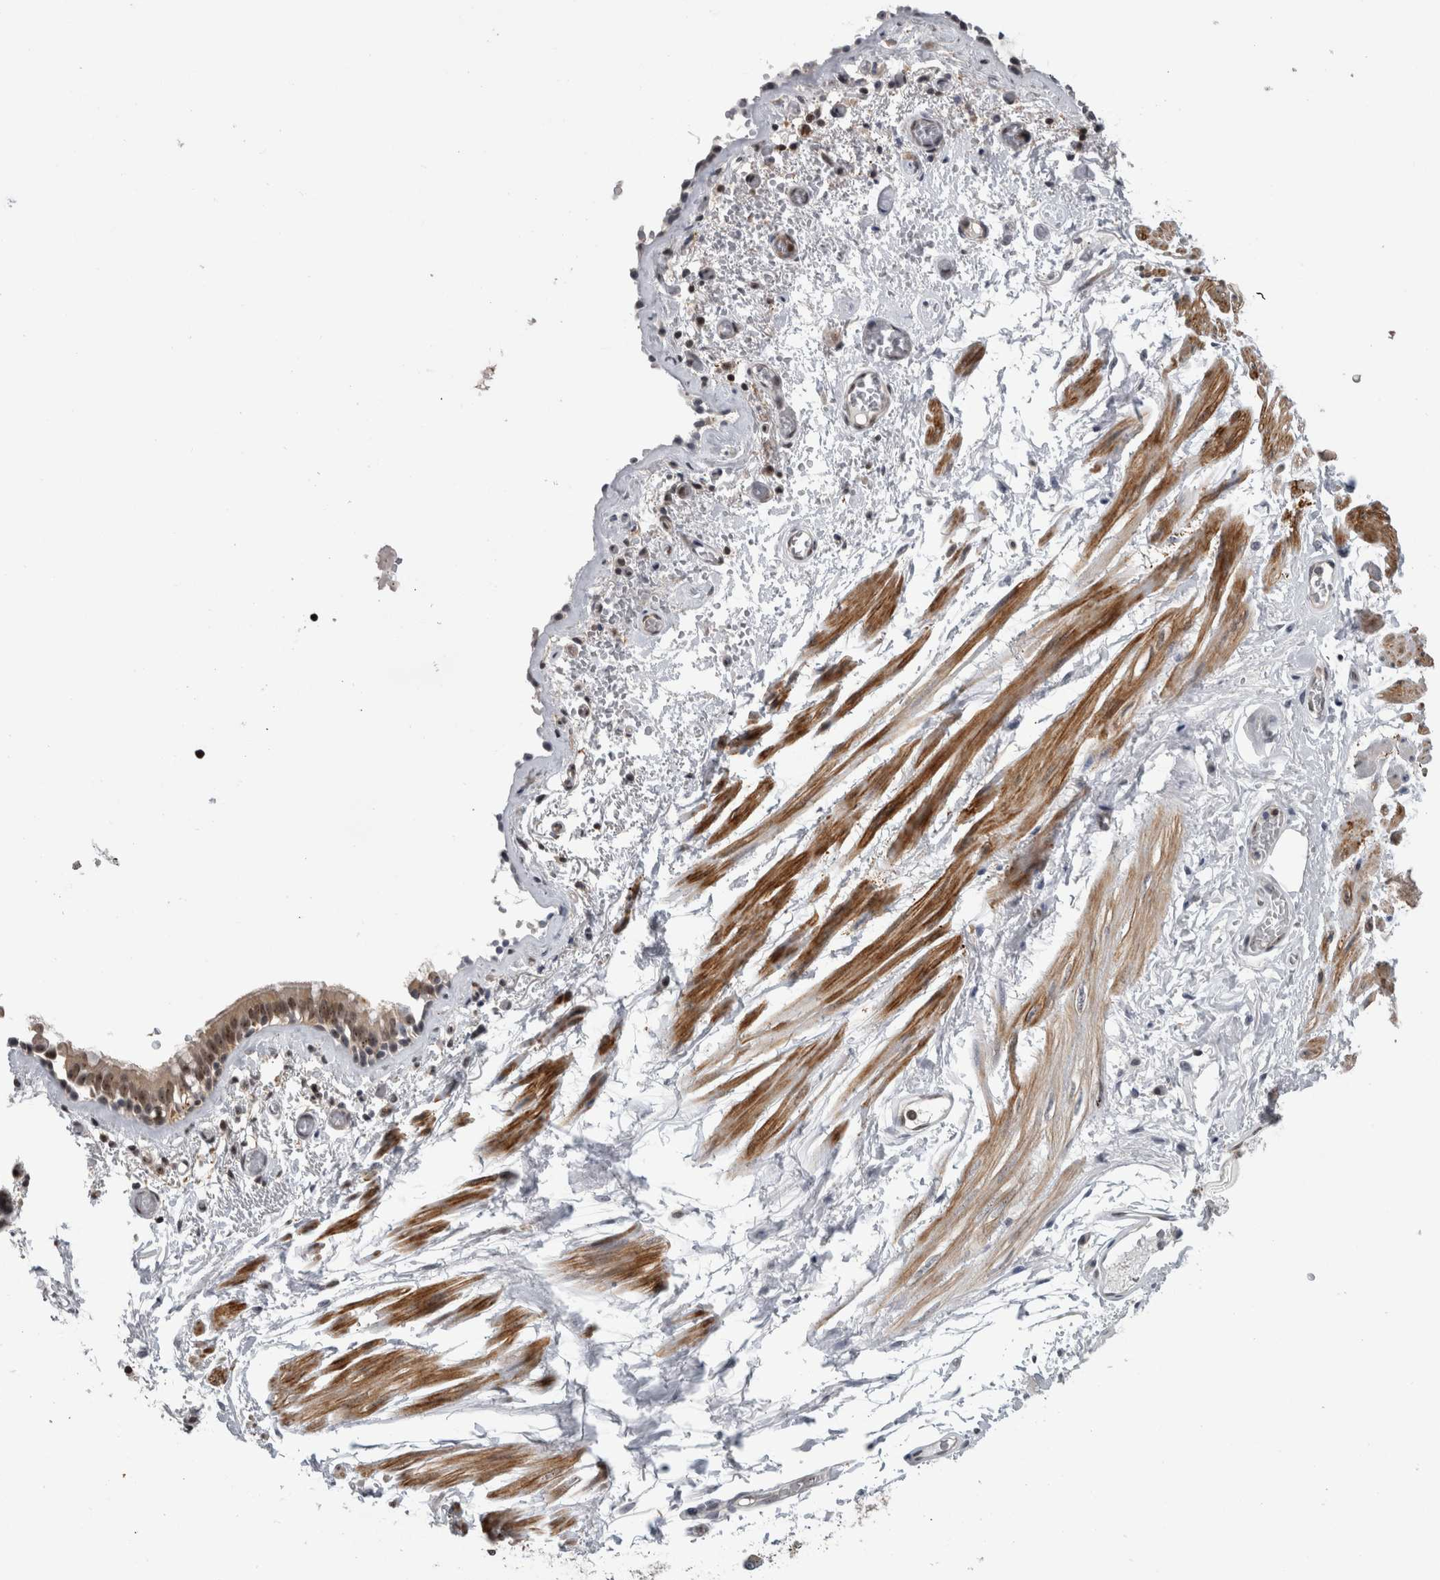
{"staining": {"intensity": "moderate", "quantity": ">75%", "location": "cytoplasmic/membranous,nuclear"}, "tissue": "bronchus", "cell_type": "Respiratory epithelial cells", "image_type": "normal", "snomed": [{"axis": "morphology", "description": "Normal tissue, NOS"}, {"axis": "topography", "description": "Bronchus"}, {"axis": "topography", "description": "Lung"}], "caption": "Immunohistochemistry (IHC) photomicrograph of normal bronchus: human bronchus stained using IHC exhibits medium levels of moderate protein expression localized specifically in the cytoplasmic/membranous,nuclear of respiratory epithelial cells, appearing as a cytoplasmic/membranous,nuclear brown color.", "gene": "TDRD7", "patient": {"sex": "male", "age": 56}}